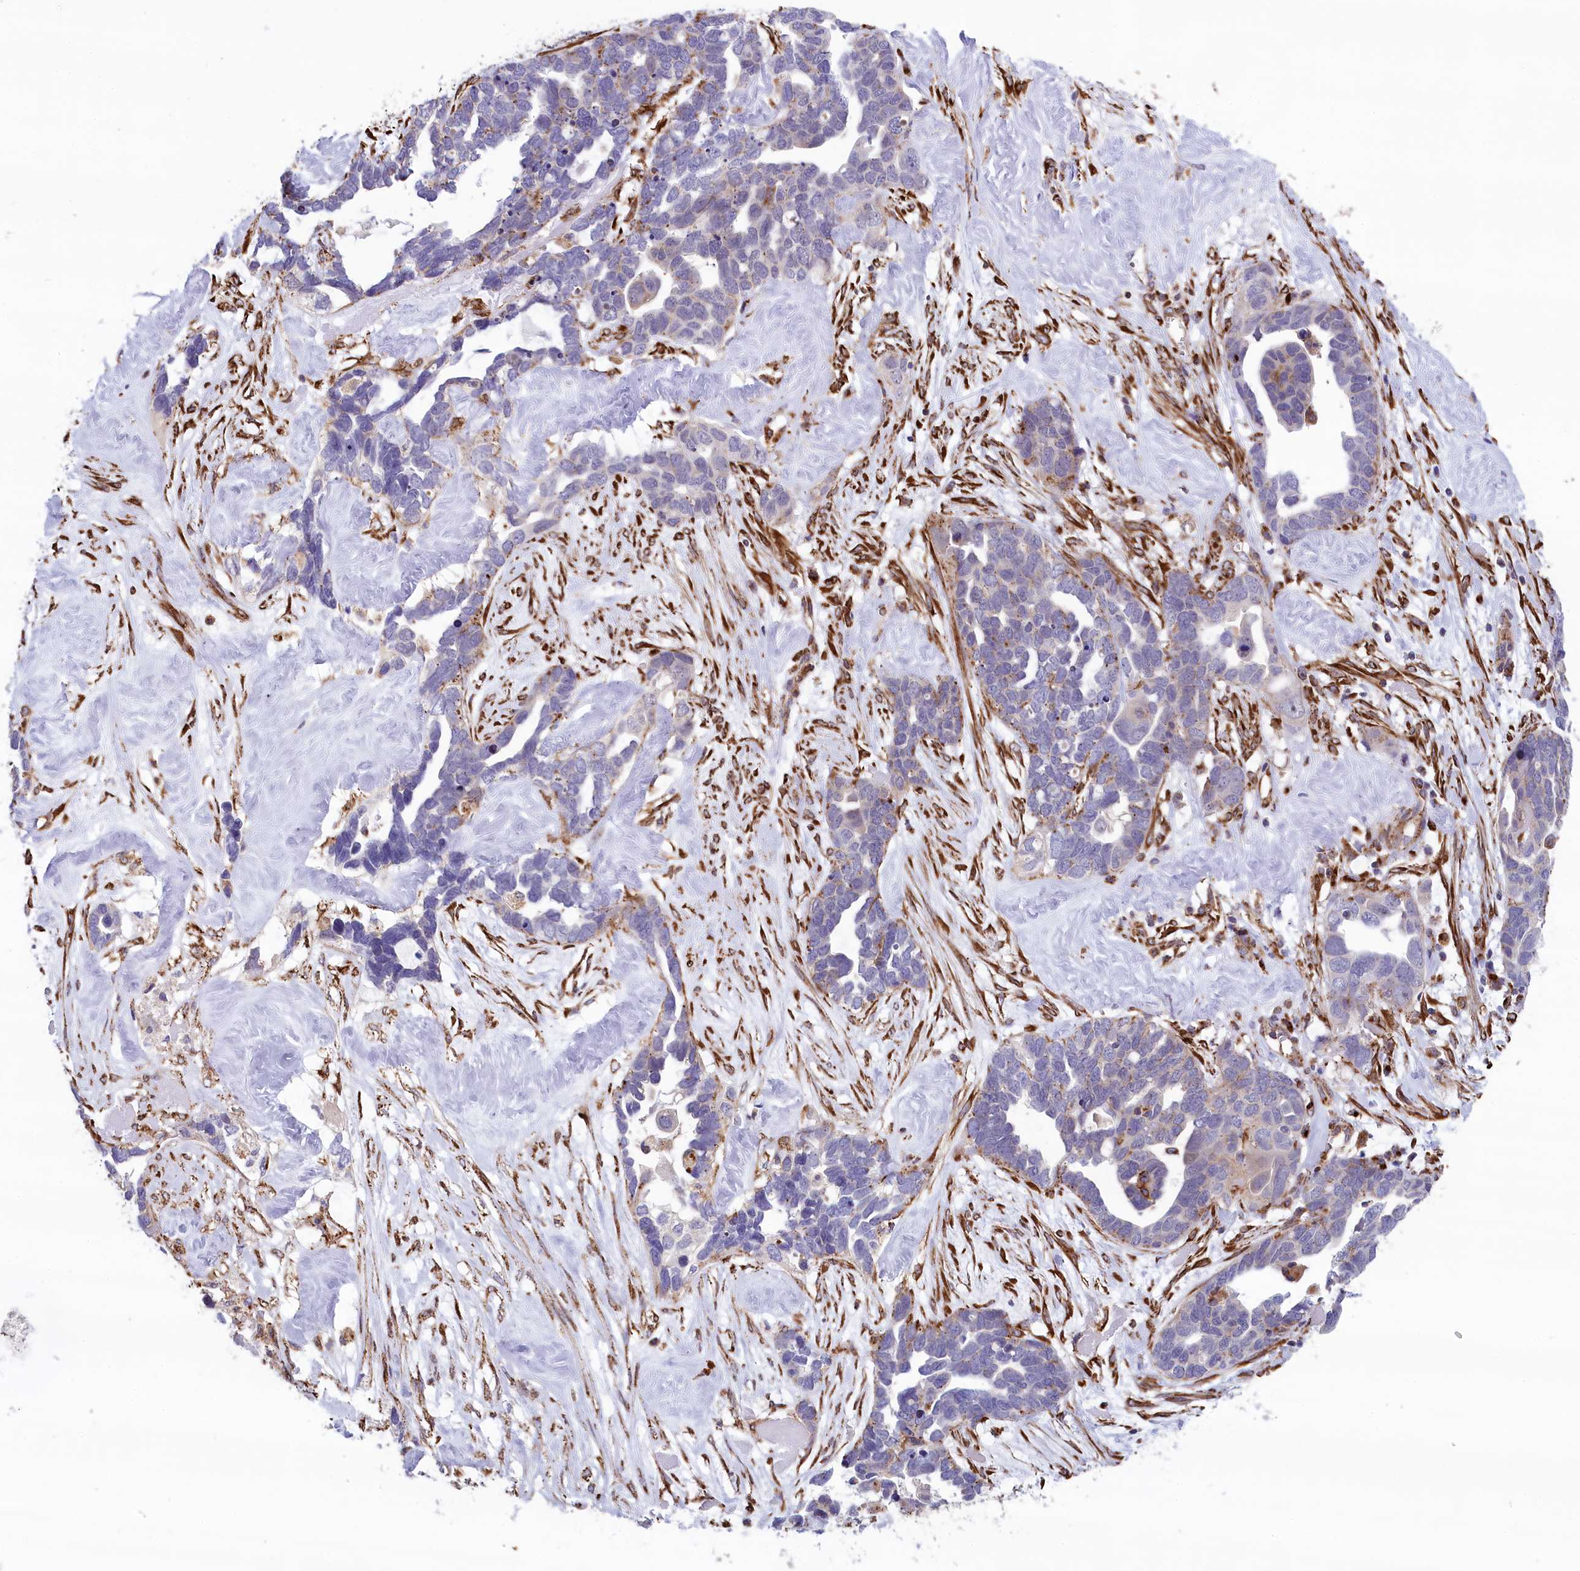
{"staining": {"intensity": "negative", "quantity": "none", "location": "none"}, "tissue": "ovarian cancer", "cell_type": "Tumor cells", "image_type": "cancer", "snomed": [{"axis": "morphology", "description": "Cystadenocarcinoma, serous, NOS"}, {"axis": "topography", "description": "Ovary"}], "caption": "This is an IHC photomicrograph of human serous cystadenocarcinoma (ovarian). There is no expression in tumor cells.", "gene": "MAN2B1", "patient": {"sex": "female", "age": 54}}